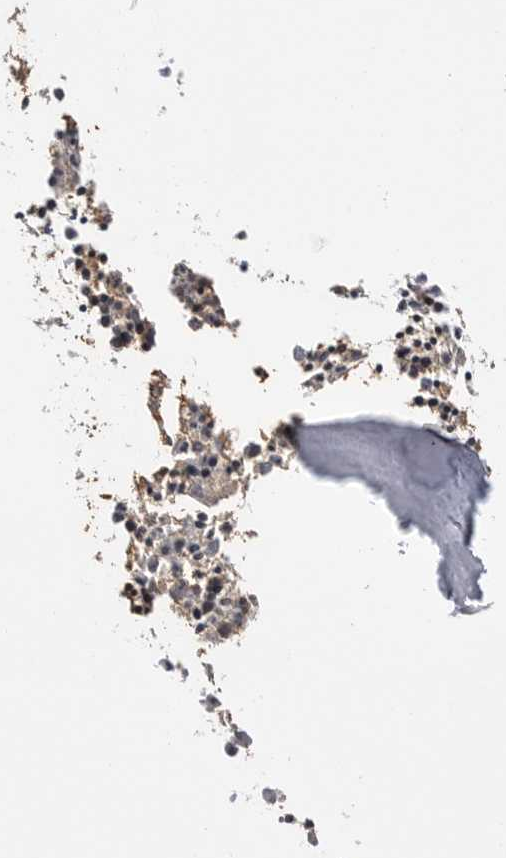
{"staining": {"intensity": "moderate", "quantity": "25%-75%", "location": "cytoplasmic/membranous"}, "tissue": "bone marrow", "cell_type": "Hematopoietic cells", "image_type": "normal", "snomed": [{"axis": "morphology", "description": "Normal tissue, NOS"}, {"axis": "morphology", "description": "Inflammation, NOS"}, {"axis": "topography", "description": "Bone marrow"}], "caption": "Immunohistochemical staining of normal human bone marrow shows moderate cytoplasmic/membranous protein expression in about 25%-75% of hematopoietic cells. (brown staining indicates protein expression, while blue staining denotes nuclei).", "gene": "ASPSCR1", "patient": {"sex": "female", "age": 62}}